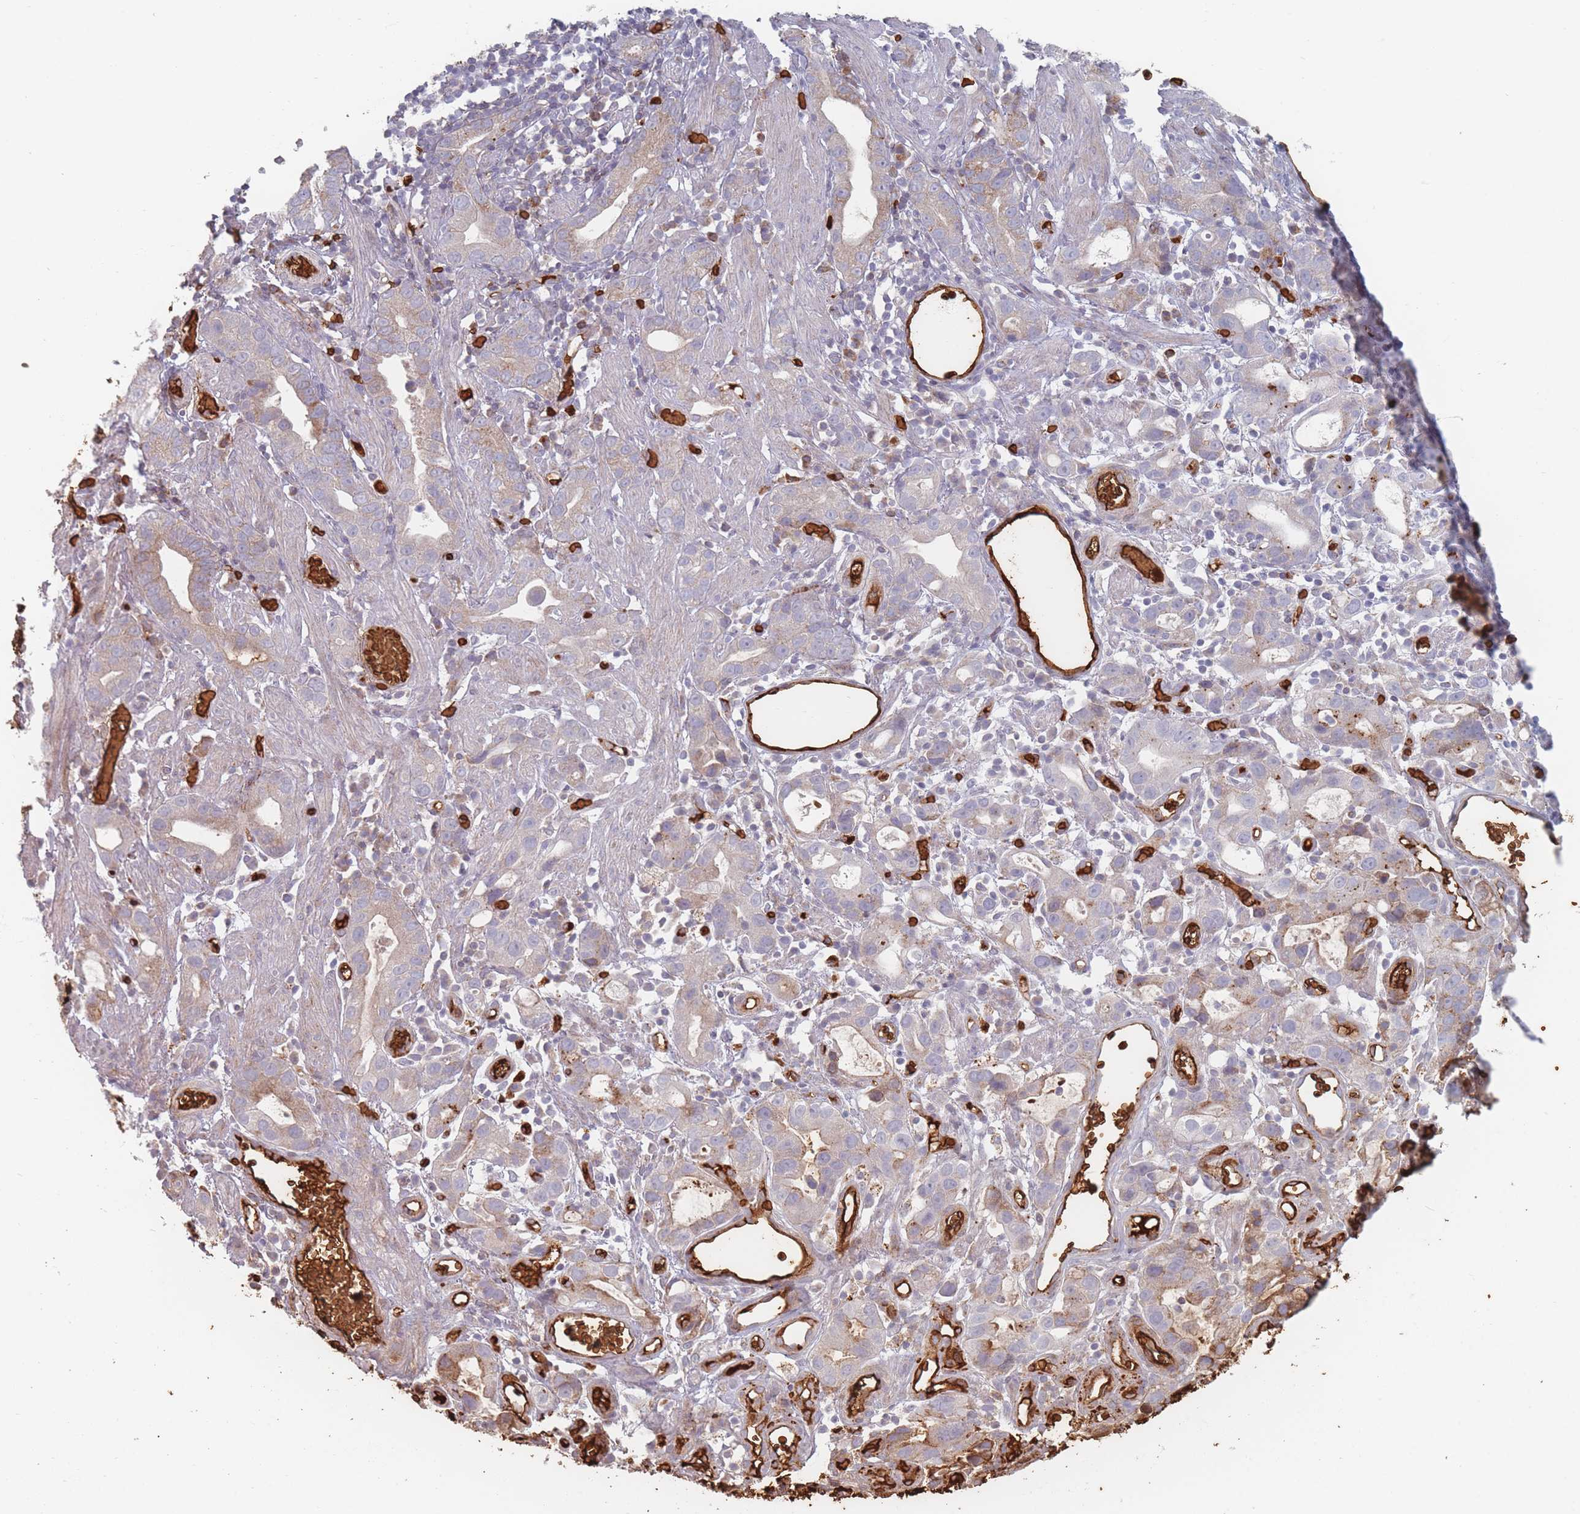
{"staining": {"intensity": "moderate", "quantity": "<25%", "location": "cytoplasmic/membranous"}, "tissue": "stomach cancer", "cell_type": "Tumor cells", "image_type": "cancer", "snomed": [{"axis": "morphology", "description": "Adenocarcinoma, NOS"}, {"axis": "topography", "description": "Stomach"}], "caption": "About <25% of tumor cells in stomach adenocarcinoma exhibit moderate cytoplasmic/membranous protein expression as visualized by brown immunohistochemical staining.", "gene": "SLC2A6", "patient": {"sex": "male", "age": 55}}